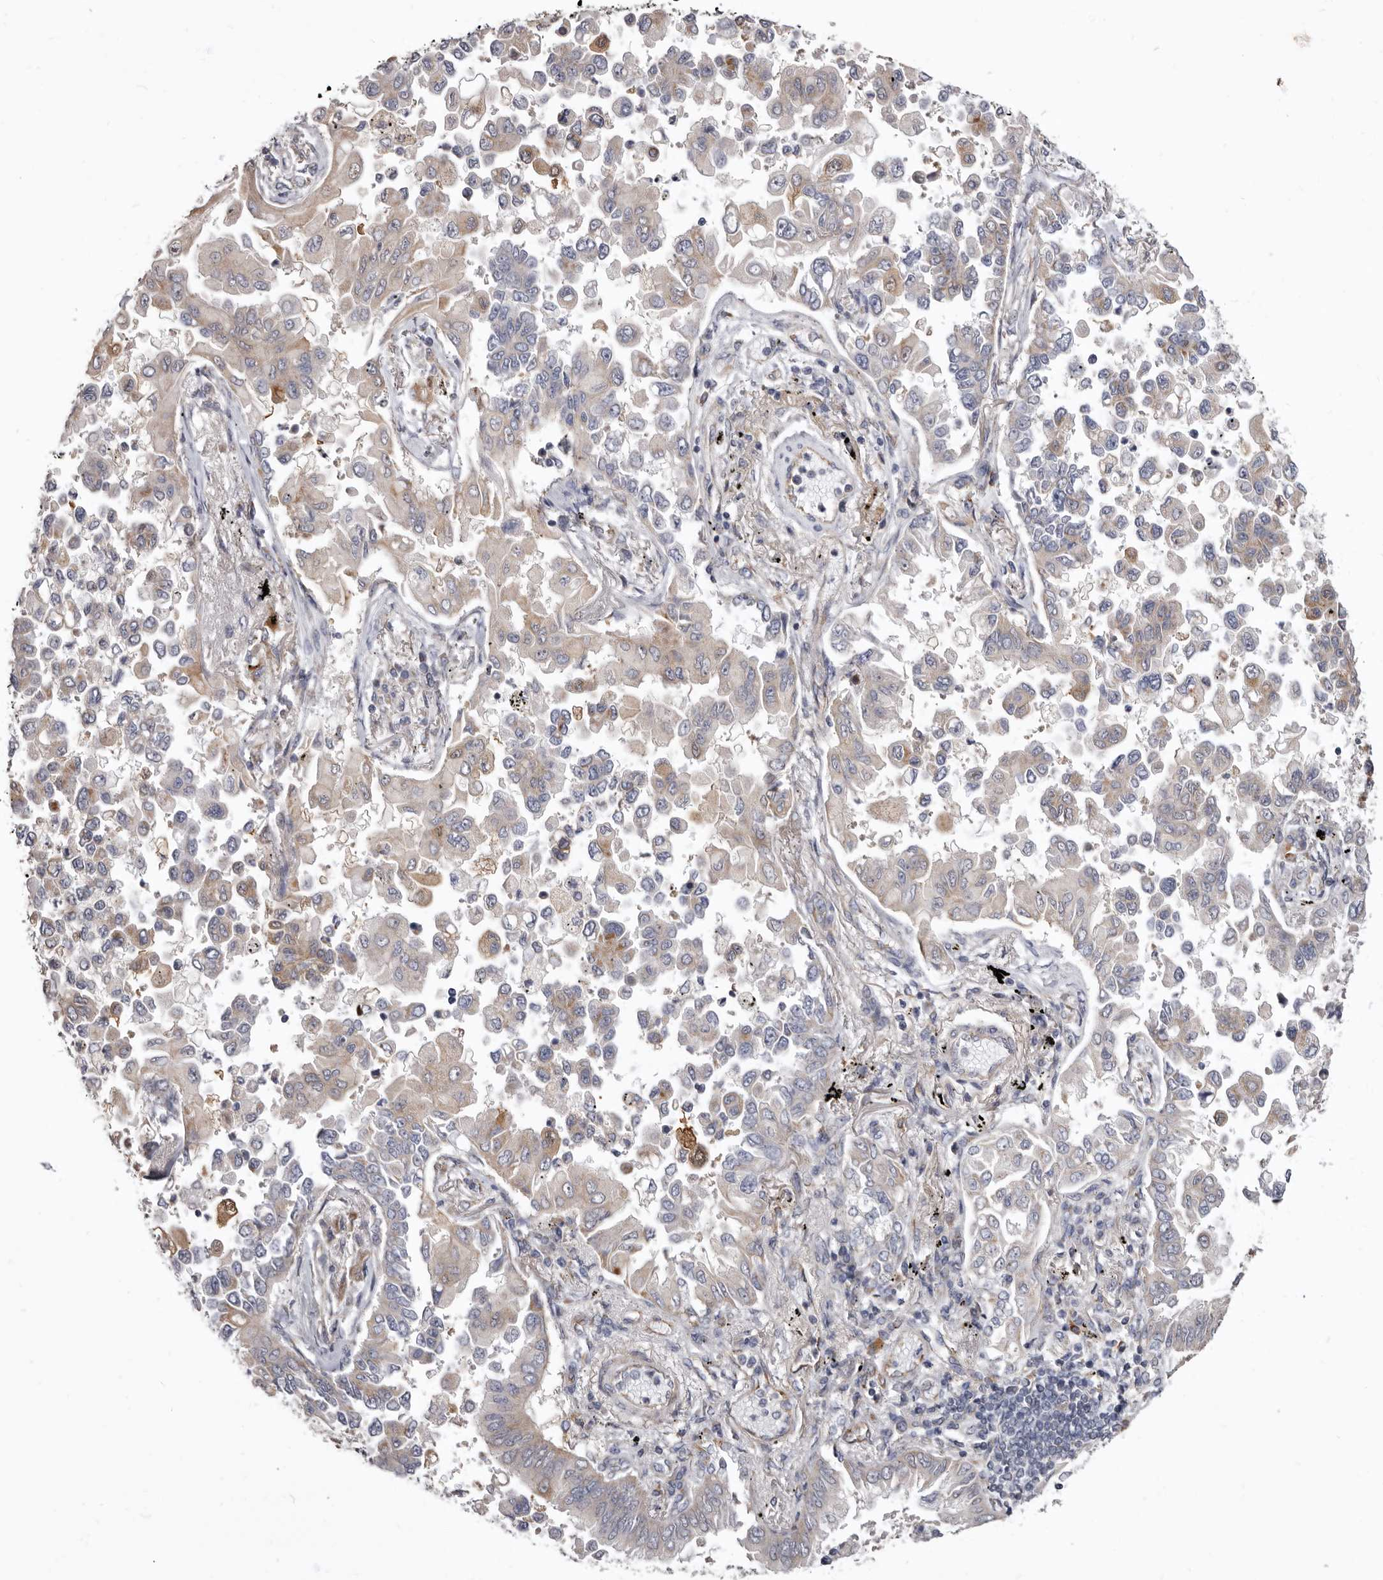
{"staining": {"intensity": "weak", "quantity": ">75%", "location": "cytoplasmic/membranous"}, "tissue": "lung cancer", "cell_type": "Tumor cells", "image_type": "cancer", "snomed": [{"axis": "morphology", "description": "Adenocarcinoma, NOS"}, {"axis": "topography", "description": "Lung"}], "caption": "A micrograph of lung cancer (adenocarcinoma) stained for a protein reveals weak cytoplasmic/membranous brown staining in tumor cells.", "gene": "FMO2", "patient": {"sex": "female", "age": 67}}